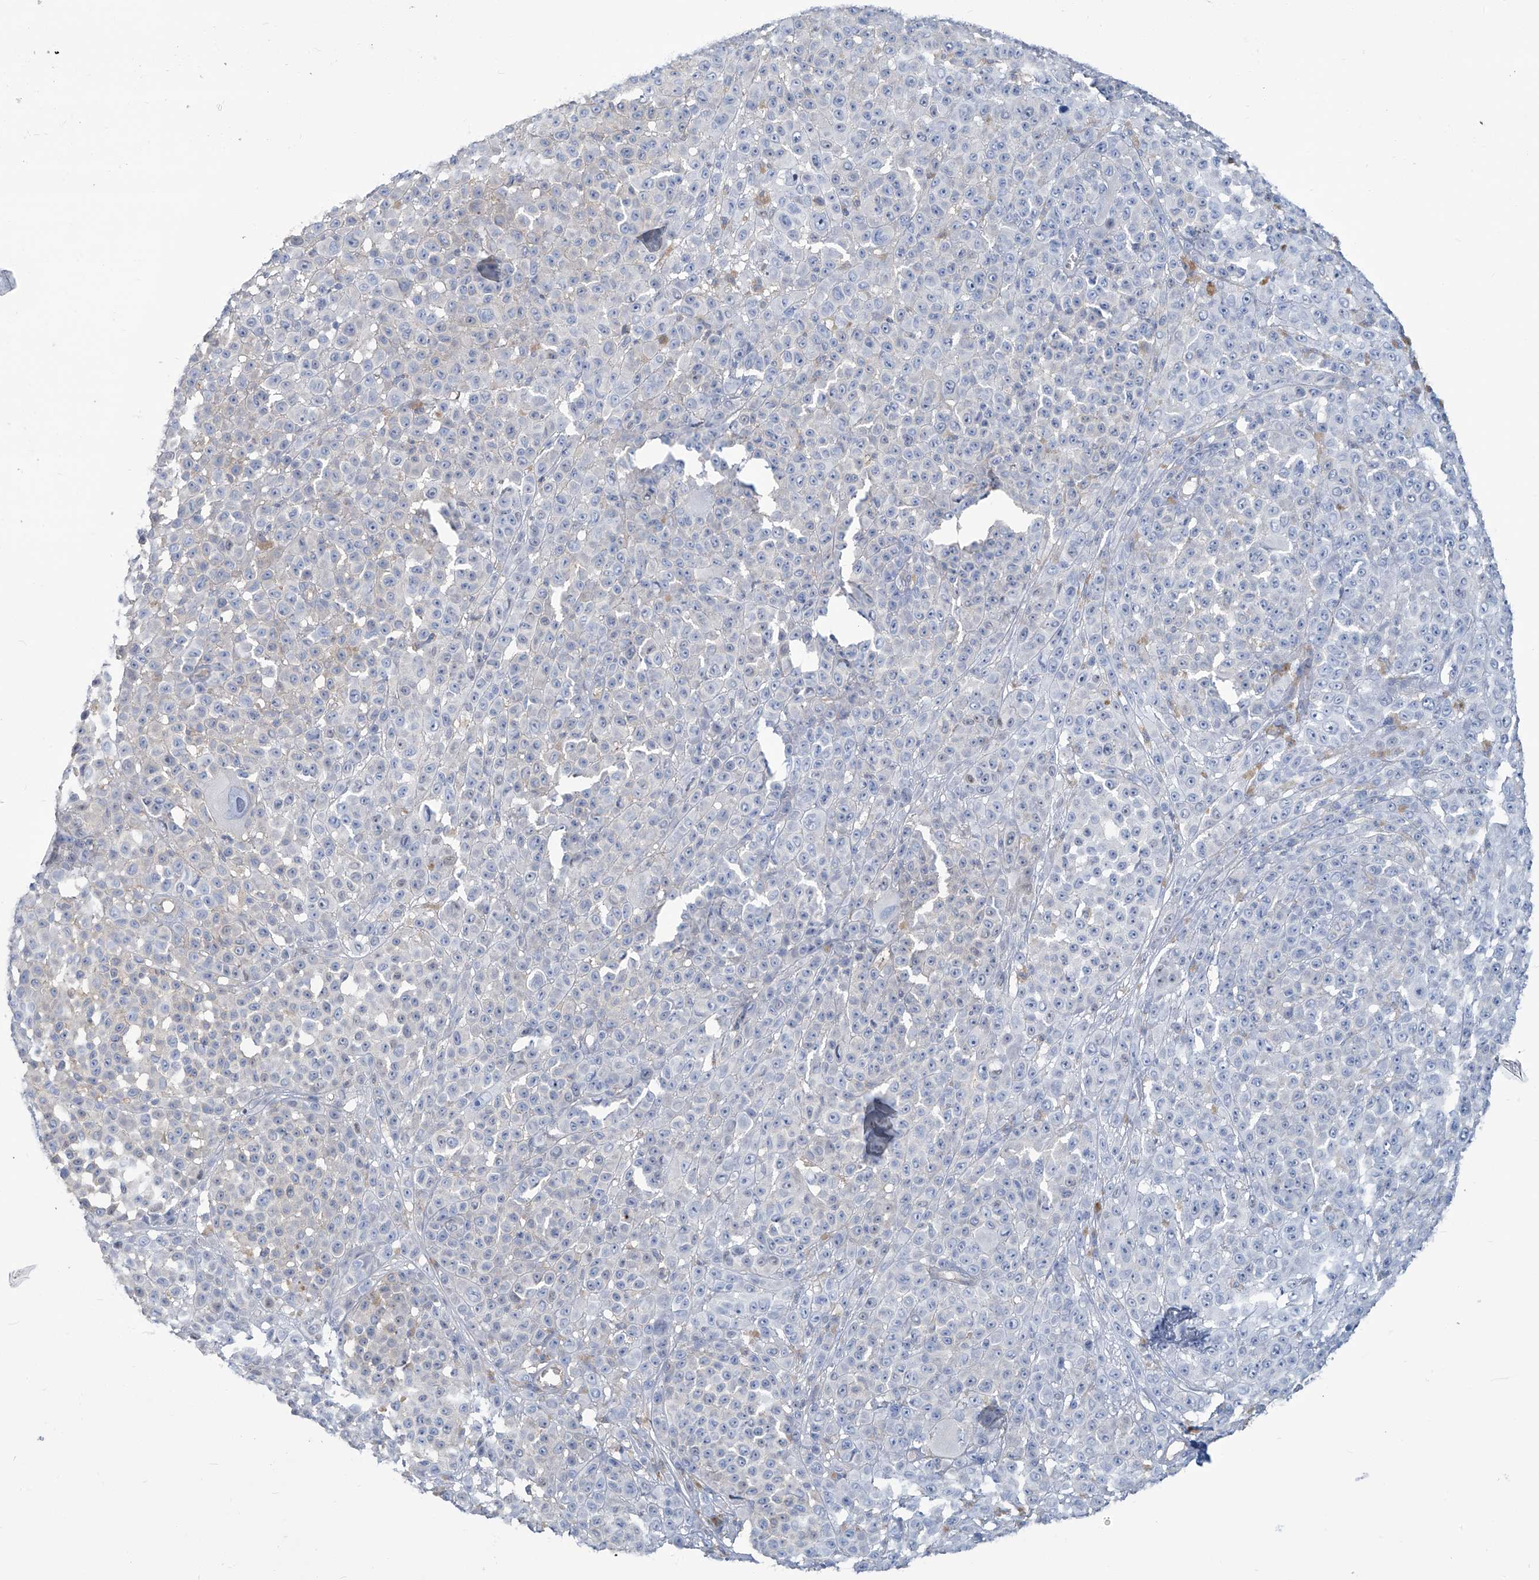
{"staining": {"intensity": "negative", "quantity": "none", "location": "none"}, "tissue": "melanoma", "cell_type": "Tumor cells", "image_type": "cancer", "snomed": [{"axis": "morphology", "description": "Malignant melanoma, NOS"}, {"axis": "topography", "description": "Skin"}], "caption": "Tumor cells show no significant protein expression in melanoma.", "gene": "PFKL", "patient": {"sex": "female", "age": 94}}